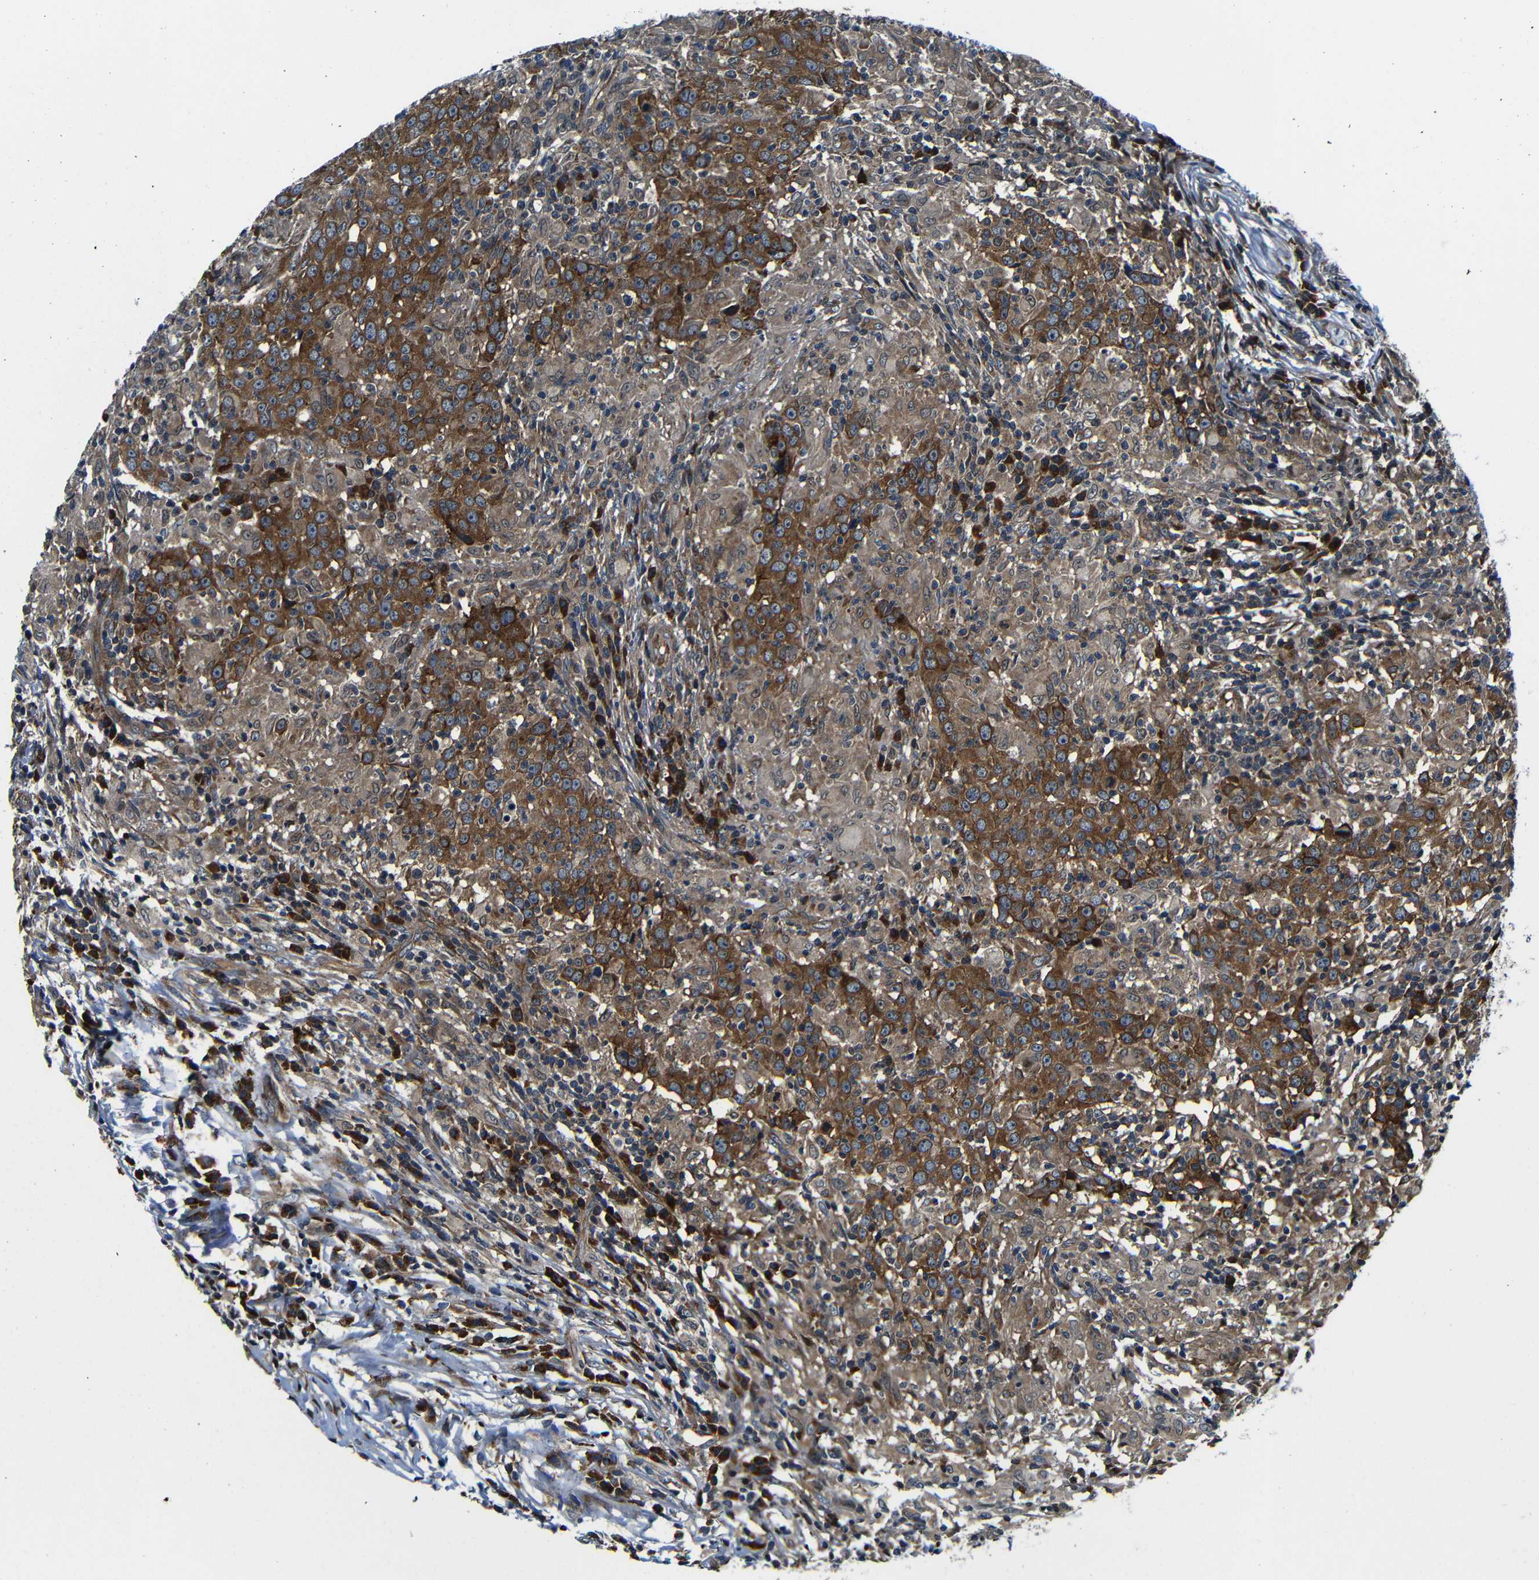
{"staining": {"intensity": "moderate", "quantity": ">75%", "location": "cytoplasmic/membranous"}, "tissue": "head and neck cancer", "cell_type": "Tumor cells", "image_type": "cancer", "snomed": [{"axis": "morphology", "description": "Adenocarcinoma, NOS"}, {"axis": "topography", "description": "Salivary gland"}, {"axis": "topography", "description": "Head-Neck"}], "caption": "DAB immunohistochemical staining of head and neck adenocarcinoma demonstrates moderate cytoplasmic/membranous protein staining in approximately >75% of tumor cells.", "gene": "ABCE1", "patient": {"sex": "female", "age": 65}}